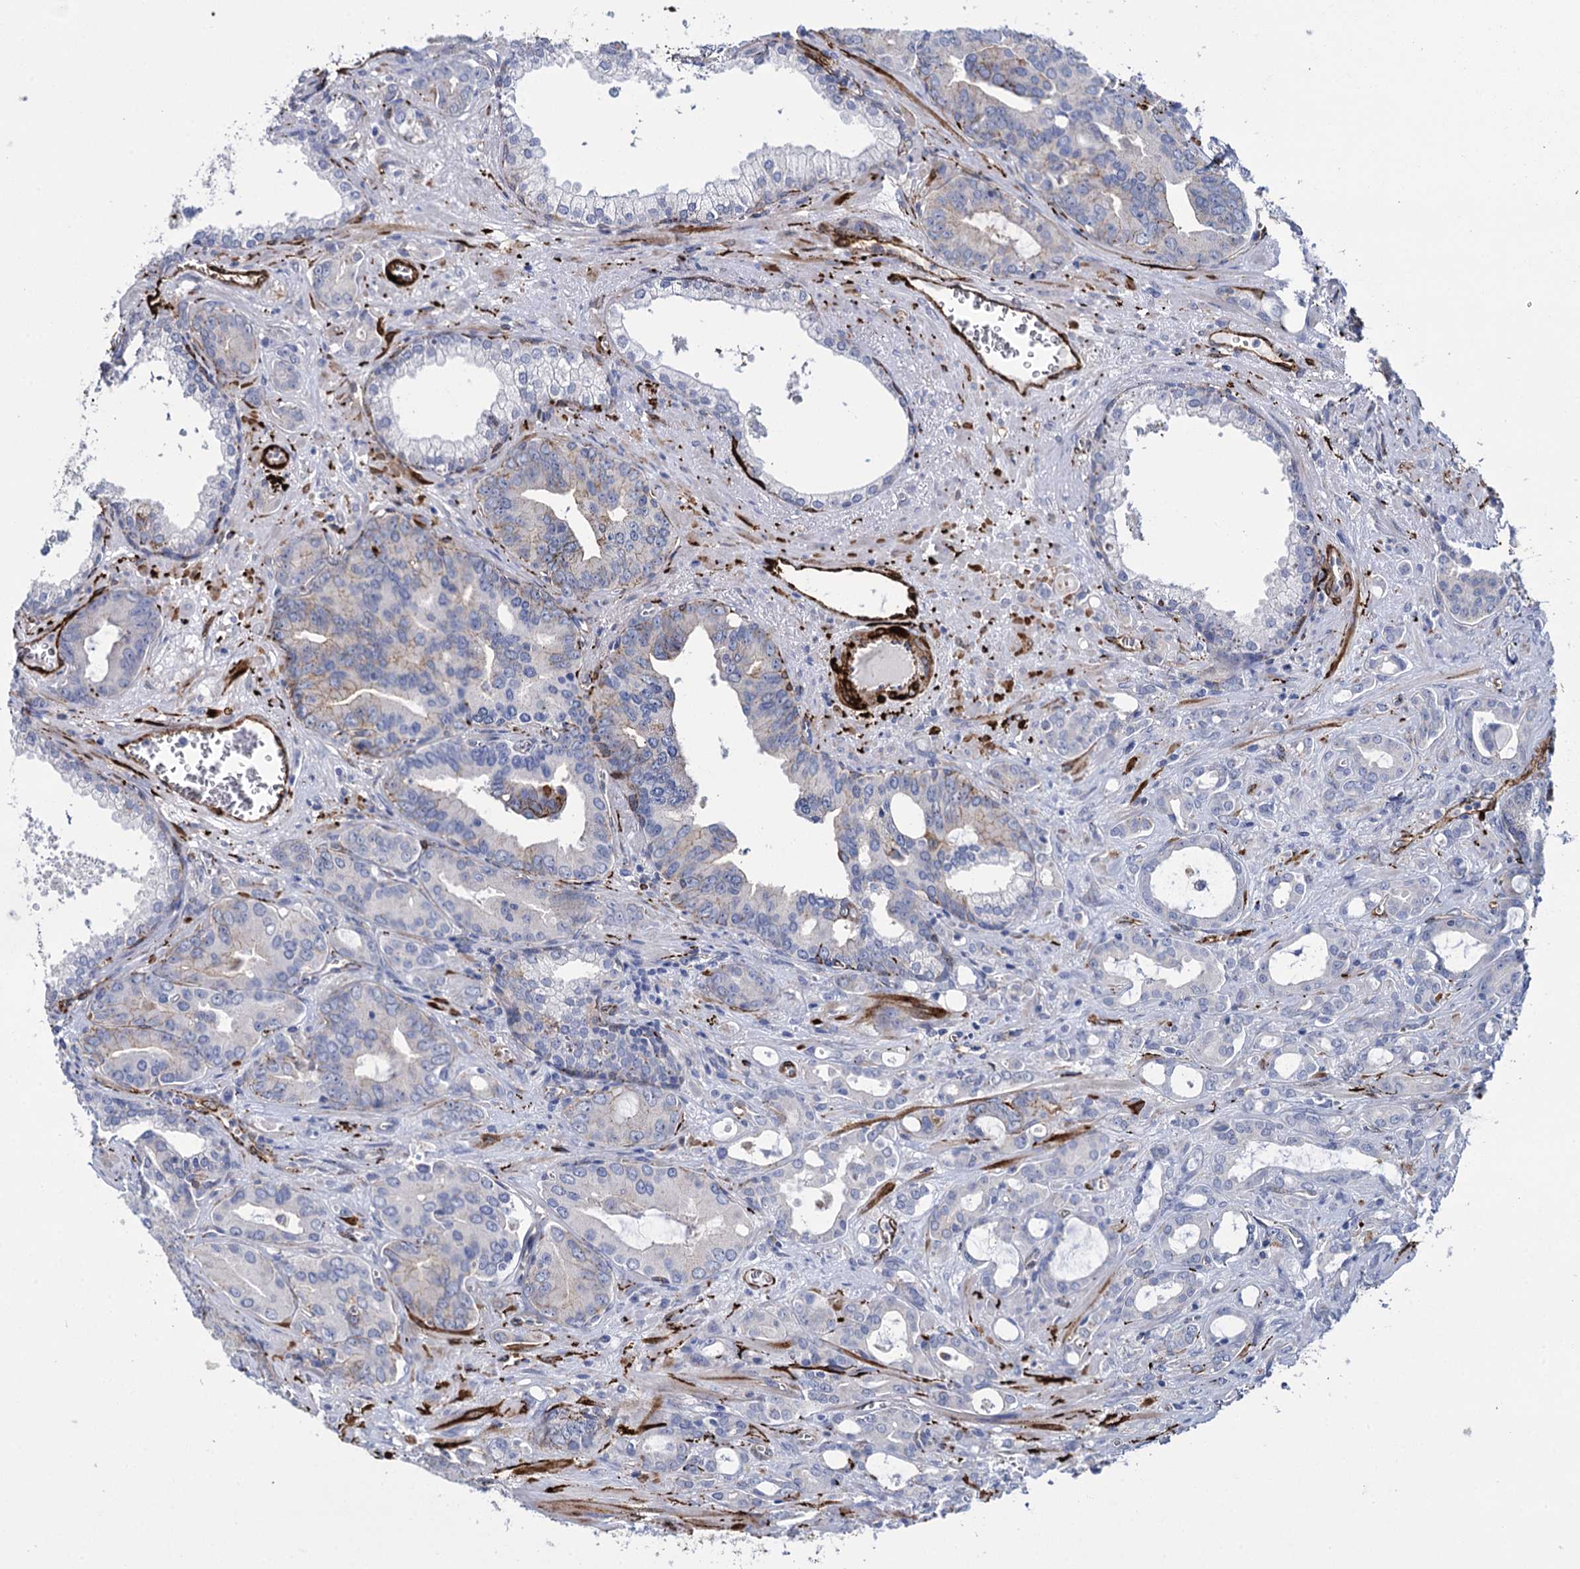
{"staining": {"intensity": "negative", "quantity": "none", "location": "none"}, "tissue": "prostate cancer", "cell_type": "Tumor cells", "image_type": "cancer", "snomed": [{"axis": "morphology", "description": "Adenocarcinoma, High grade"}, {"axis": "topography", "description": "Prostate"}], "caption": "This is an immunohistochemistry photomicrograph of prostate cancer (high-grade adenocarcinoma). There is no expression in tumor cells.", "gene": "SNCG", "patient": {"sex": "male", "age": 72}}